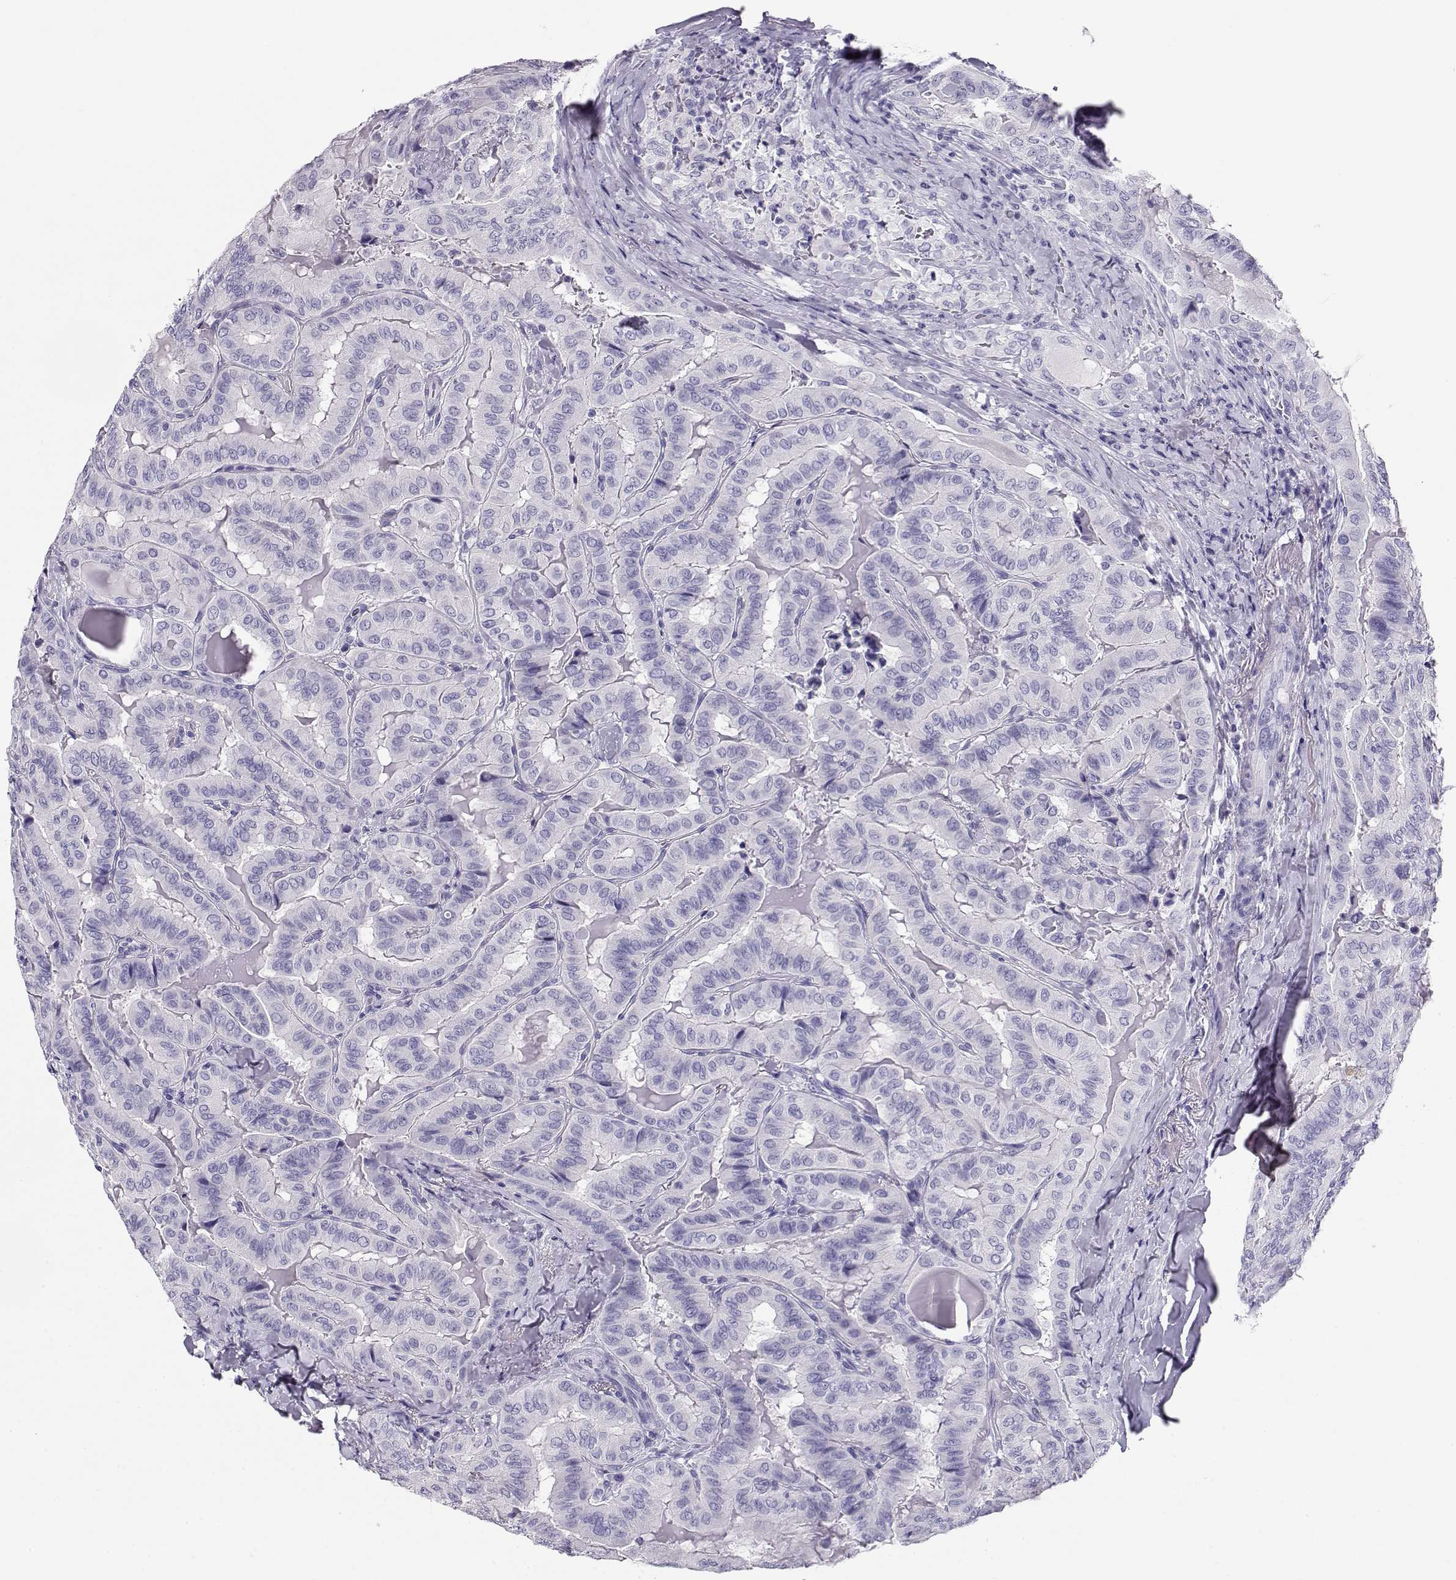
{"staining": {"intensity": "negative", "quantity": "none", "location": "none"}, "tissue": "thyroid cancer", "cell_type": "Tumor cells", "image_type": "cancer", "snomed": [{"axis": "morphology", "description": "Papillary adenocarcinoma, NOS"}, {"axis": "topography", "description": "Thyroid gland"}], "caption": "The histopathology image exhibits no staining of tumor cells in thyroid cancer.", "gene": "CRX", "patient": {"sex": "female", "age": 68}}